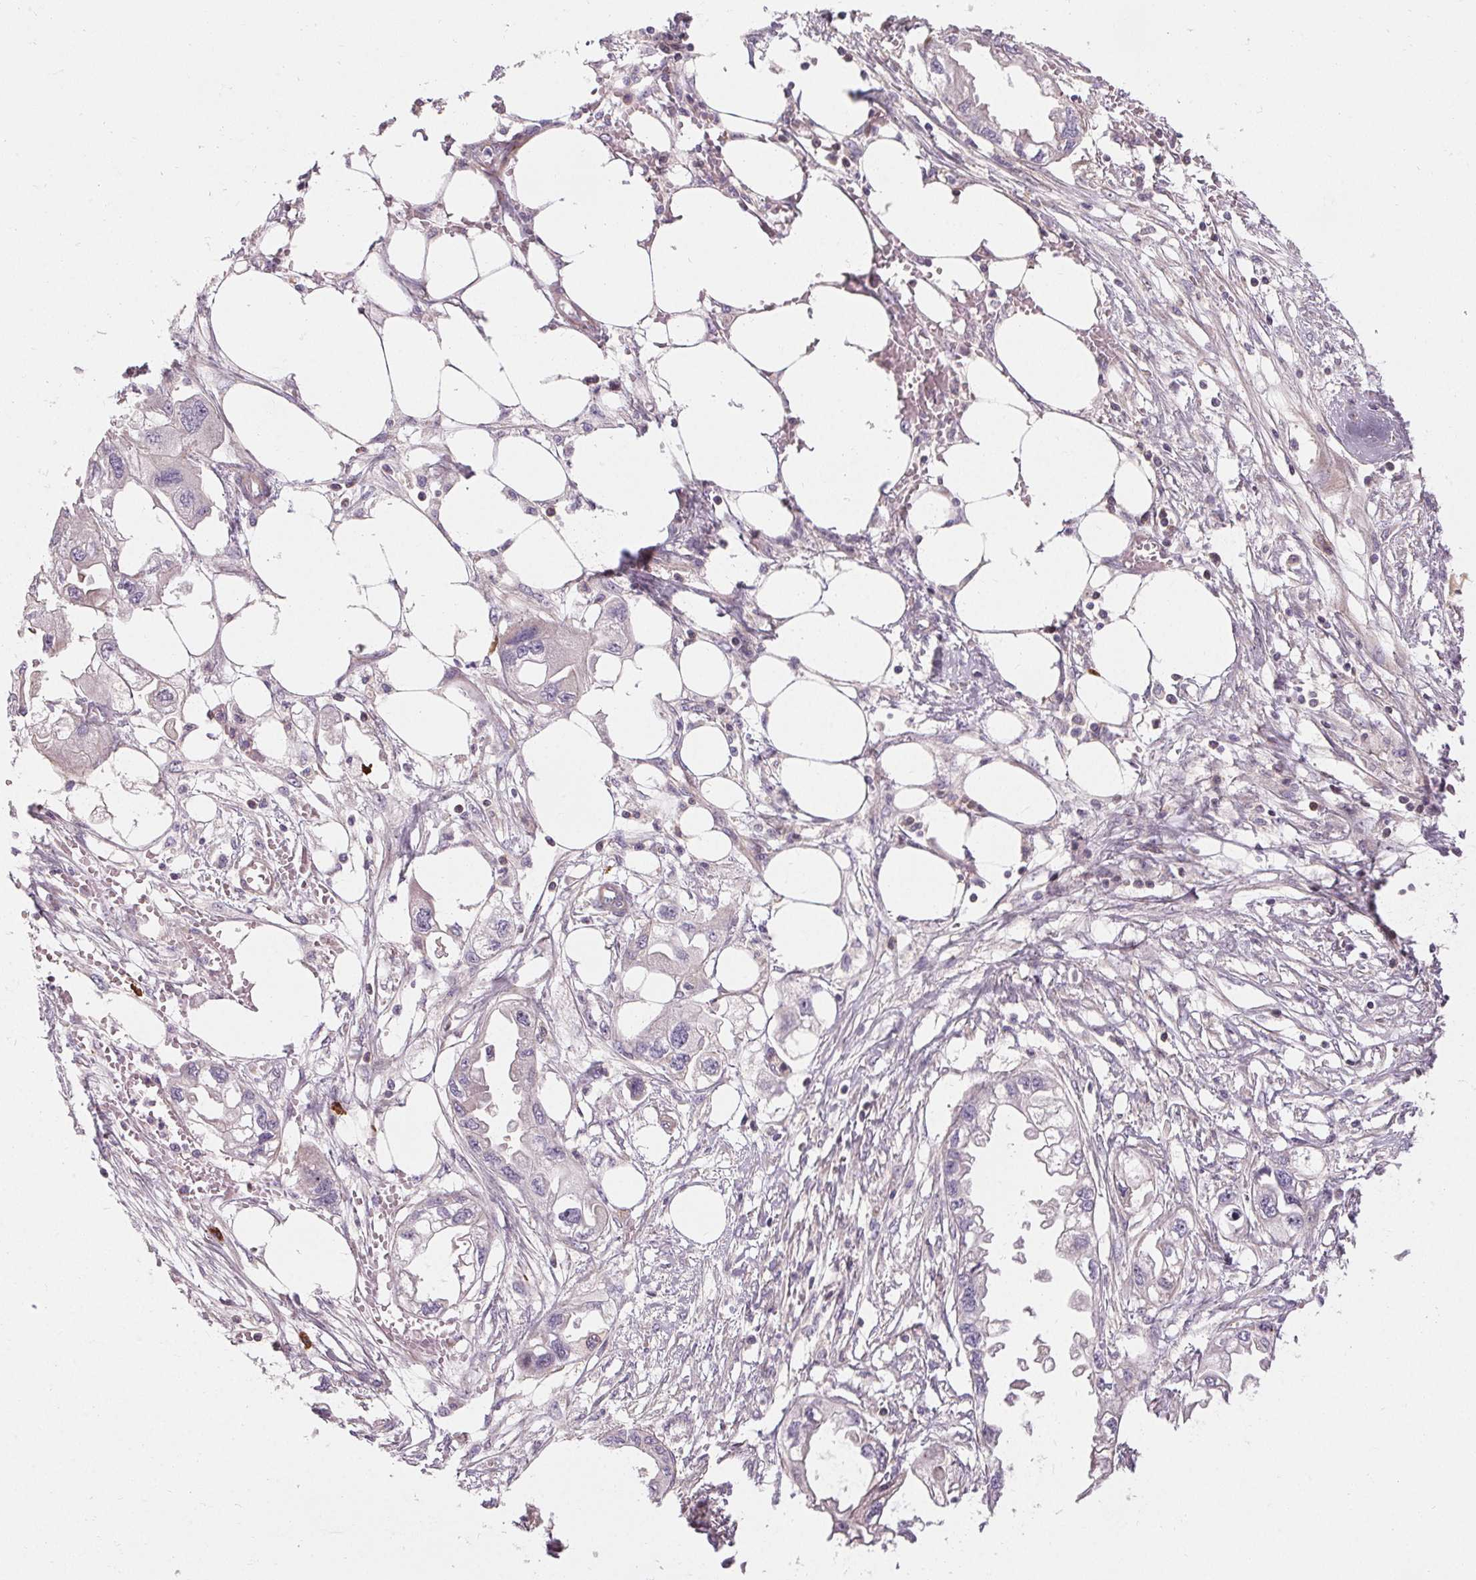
{"staining": {"intensity": "negative", "quantity": "none", "location": "none"}, "tissue": "endometrial cancer", "cell_type": "Tumor cells", "image_type": "cancer", "snomed": [{"axis": "morphology", "description": "Adenocarcinoma, NOS"}, {"axis": "morphology", "description": "Adenocarcinoma, metastatic, NOS"}, {"axis": "topography", "description": "Adipose tissue"}, {"axis": "topography", "description": "Endometrium"}], "caption": "Micrograph shows no protein staining in tumor cells of endometrial adenocarcinoma tissue.", "gene": "APLP1", "patient": {"sex": "female", "age": 67}}